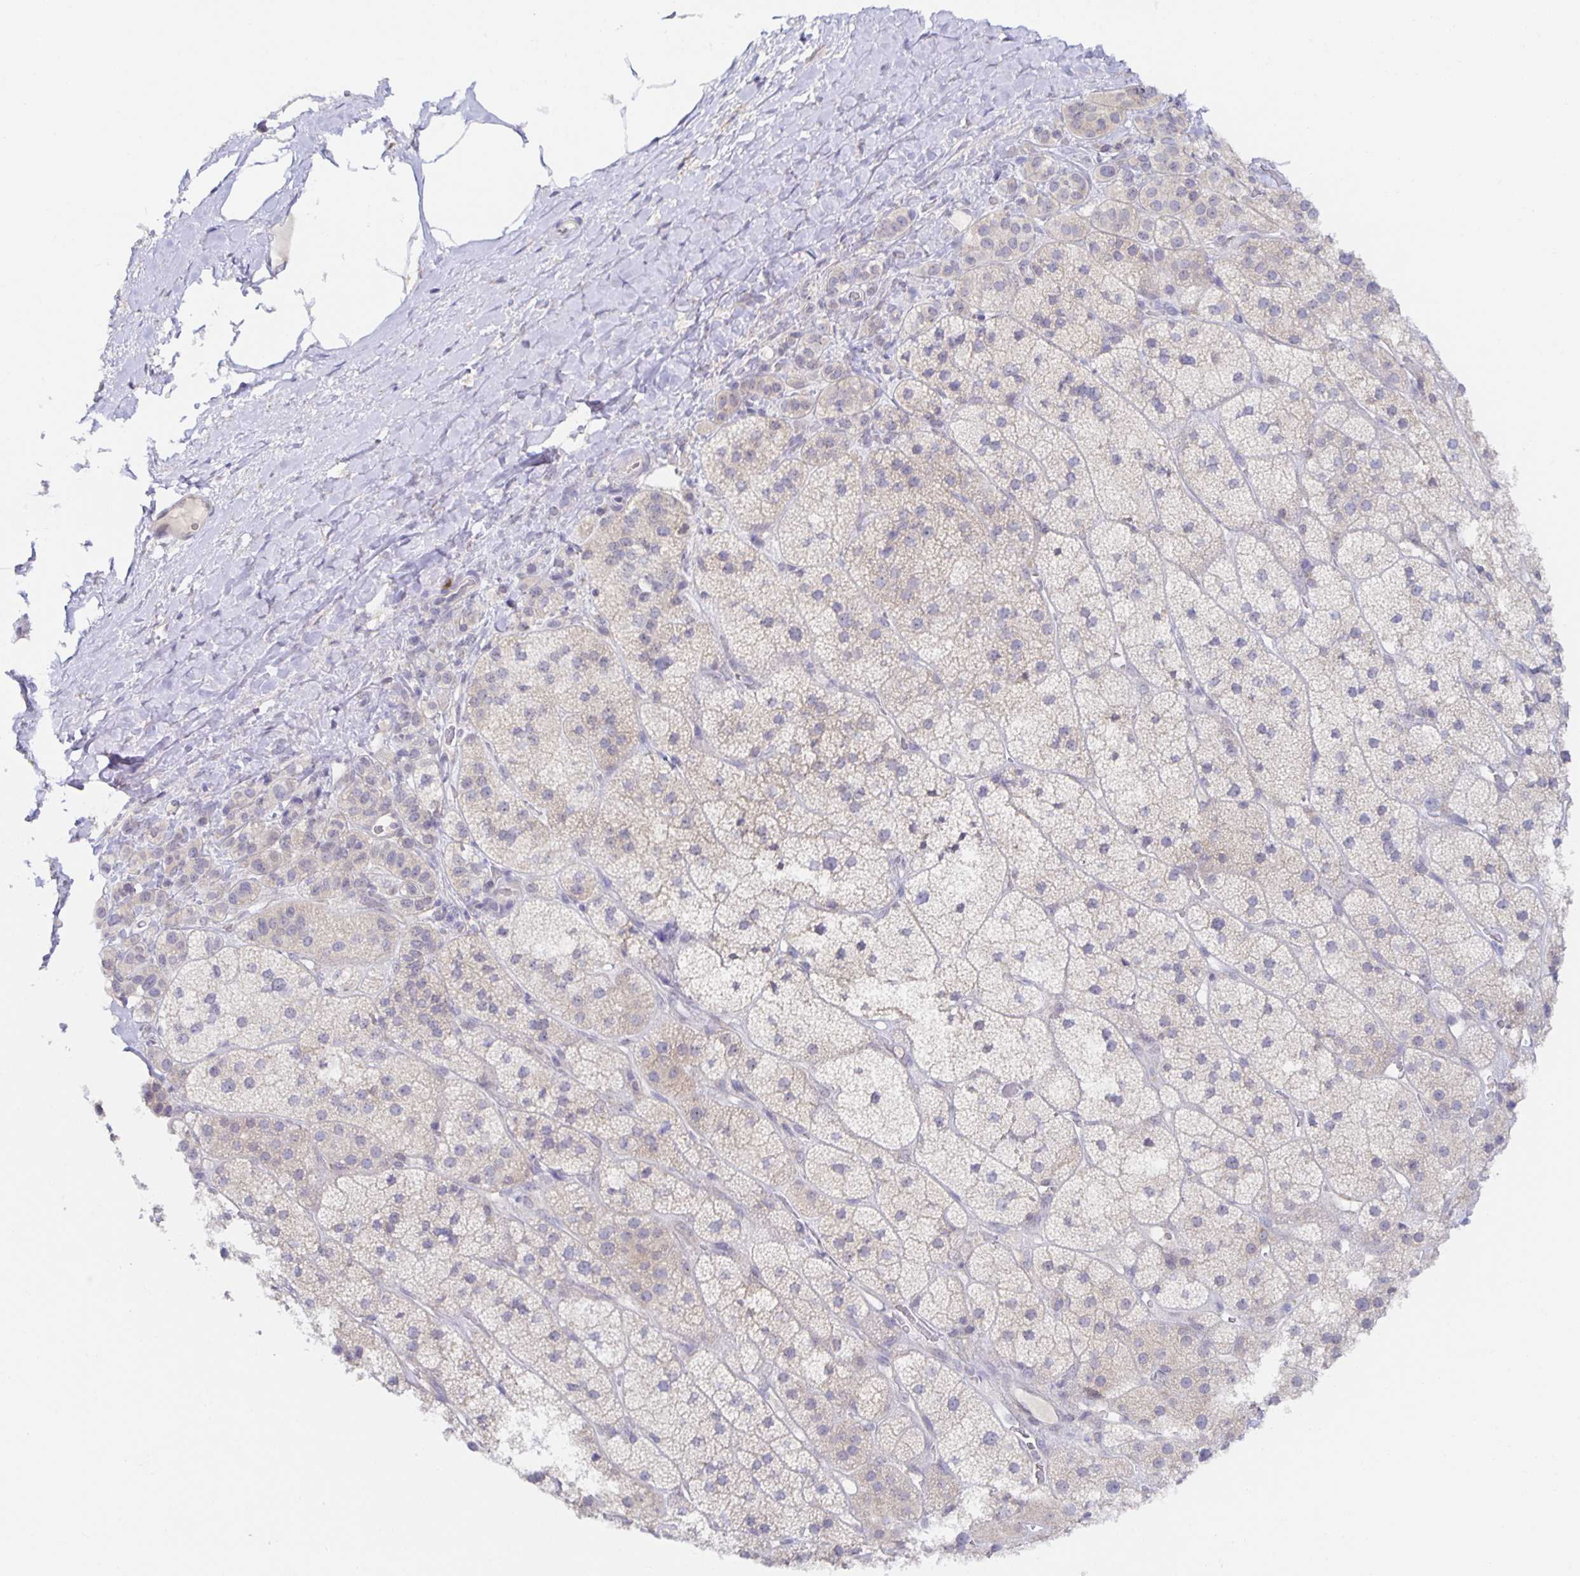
{"staining": {"intensity": "negative", "quantity": "none", "location": "none"}, "tissue": "adrenal gland", "cell_type": "Glandular cells", "image_type": "normal", "snomed": [{"axis": "morphology", "description": "Normal tissue, NOS"}, {"axis": "topography", "description": "Adrenal gland"}], "caption": "IHC image of normal adrenal gland: human adrenal gland stained with DAB (3,3'-diaminobenzidine) displays no significant protein expression in glandular cells.", "gene": "BAD", "patient": {"sex": "male", "age": 57}}